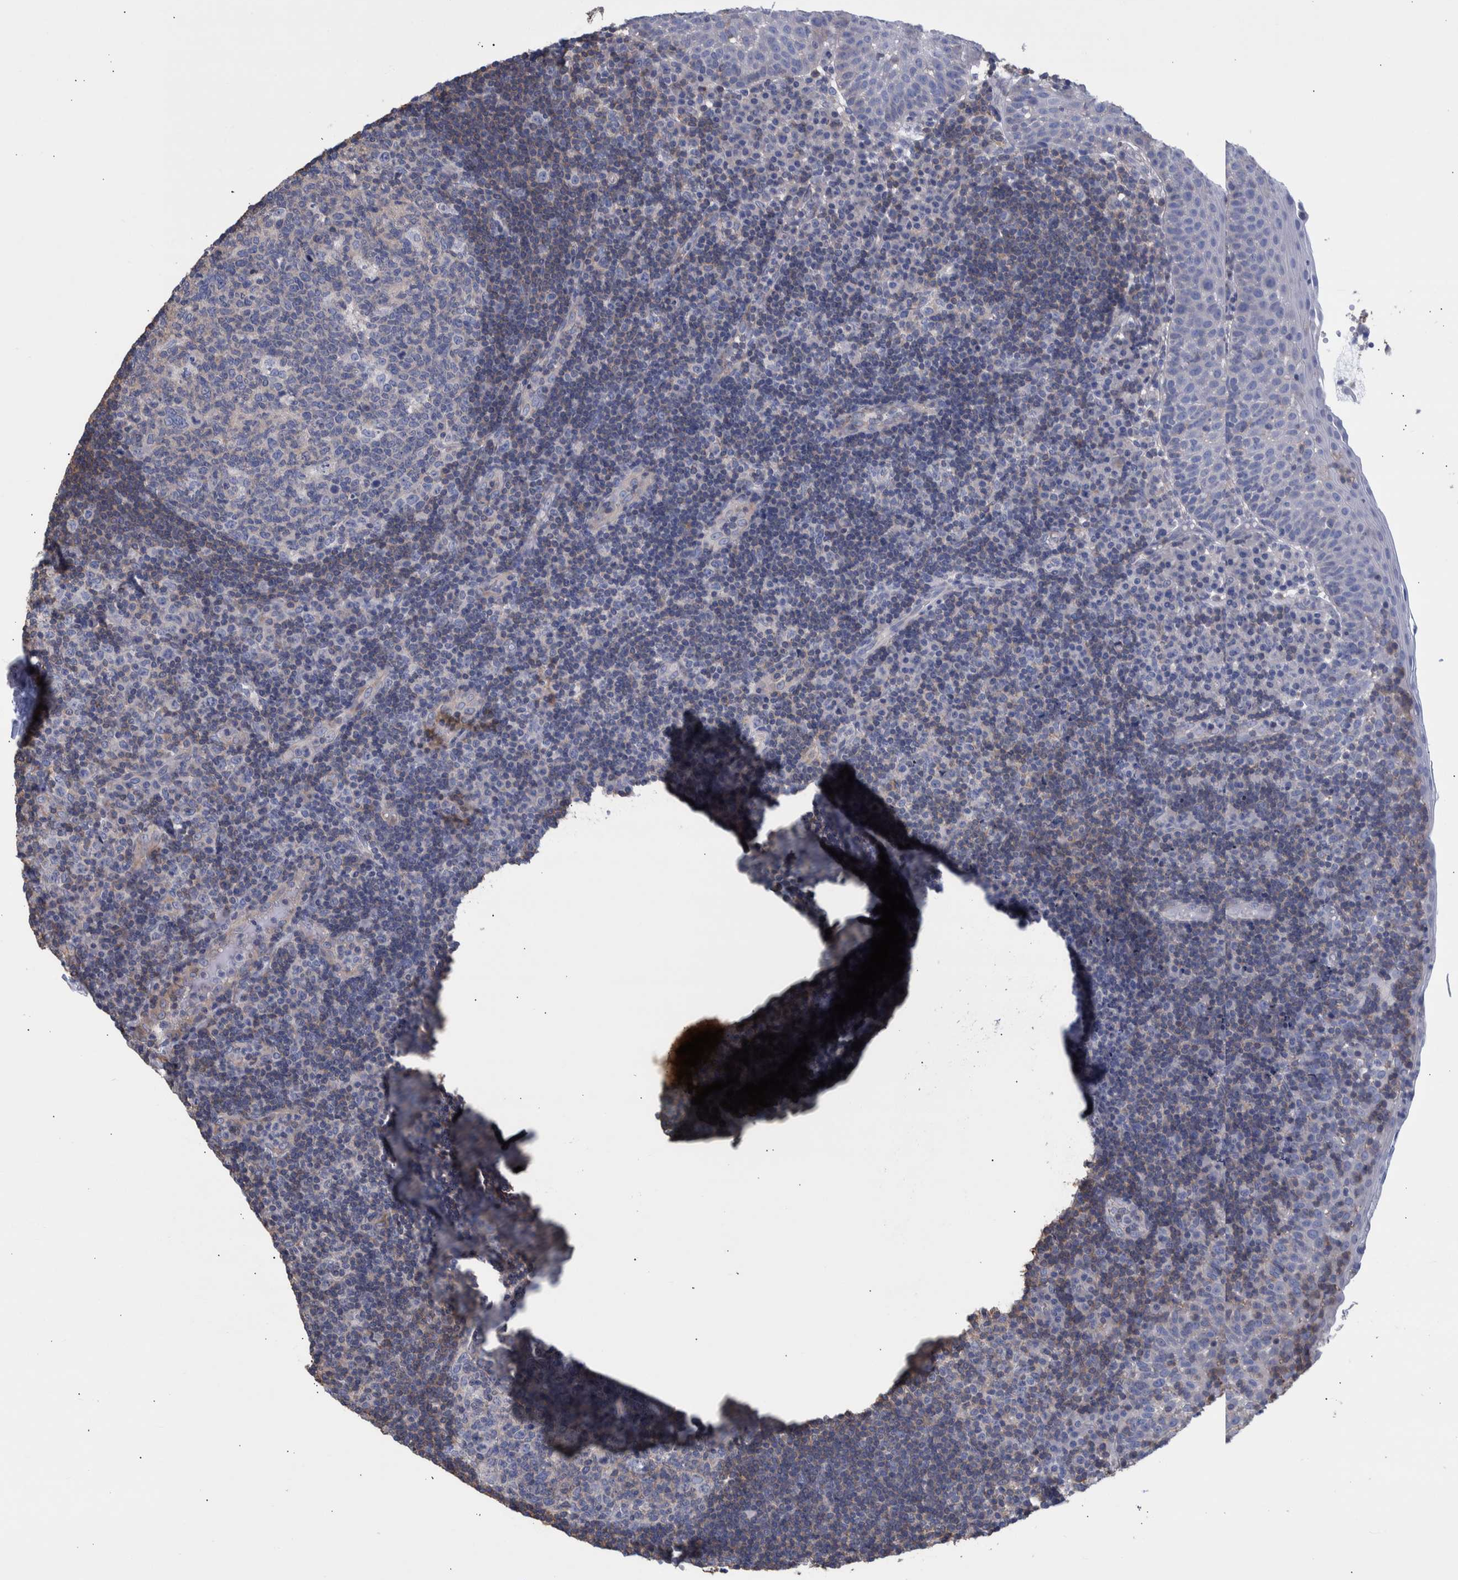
{"staining": {"intensity": "negative", "quantity": "none", "location": "none"}, "tissue": "tonsil", "cell_type": "Germinal center cells", "image_type": "normal", "snomed": [{"axis": "morphology", "description": "Normal tissue, NOS"}, {"axis": "topography", "description": "Tonsil"}], "caption": "Image shows no significant protein staining in germinal center cells of benign tonsil.", "gene": "PPP3CC", "patient": {"sex": "female", "age": 40}}